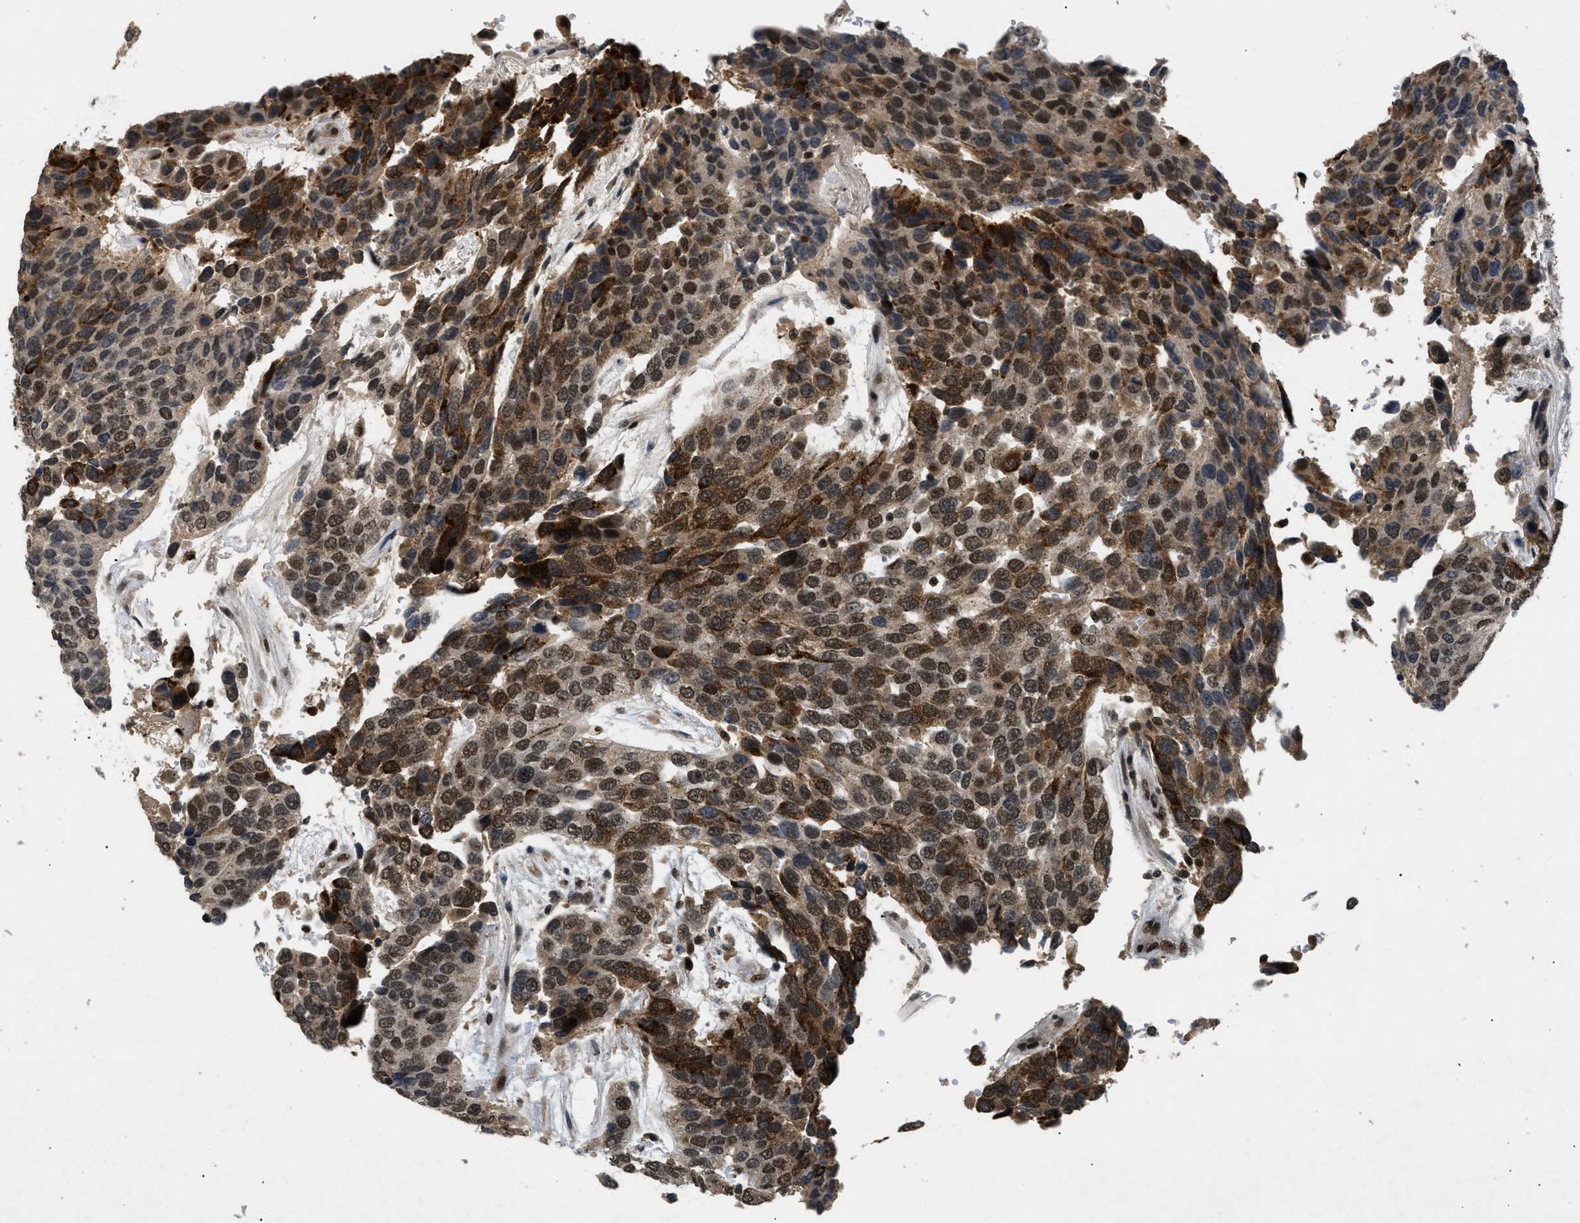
{"staining": {"intensity": "strong", "quantity": ">75%", "location": "cytoplasmic/membranous,nuclear"}, "tissue": "urothelial cancer", "cell_type": "Tumor cells", "image_type": "cancer", "snomed": [{"axis": "morphology", "description": "Urothelial carcinoma, High grade"}, {"axis": "topography", "description": "Urinary bladder"}], "caption": "Immunohistochemical staining of high-grade urothelial carcinoma shows high levels of strong cytoplasmic/membranous and nuclear protein positivity in about >75% of tumor cells.", "gene": "RBM5", "patient": {"sex": "female", "age": 80}}